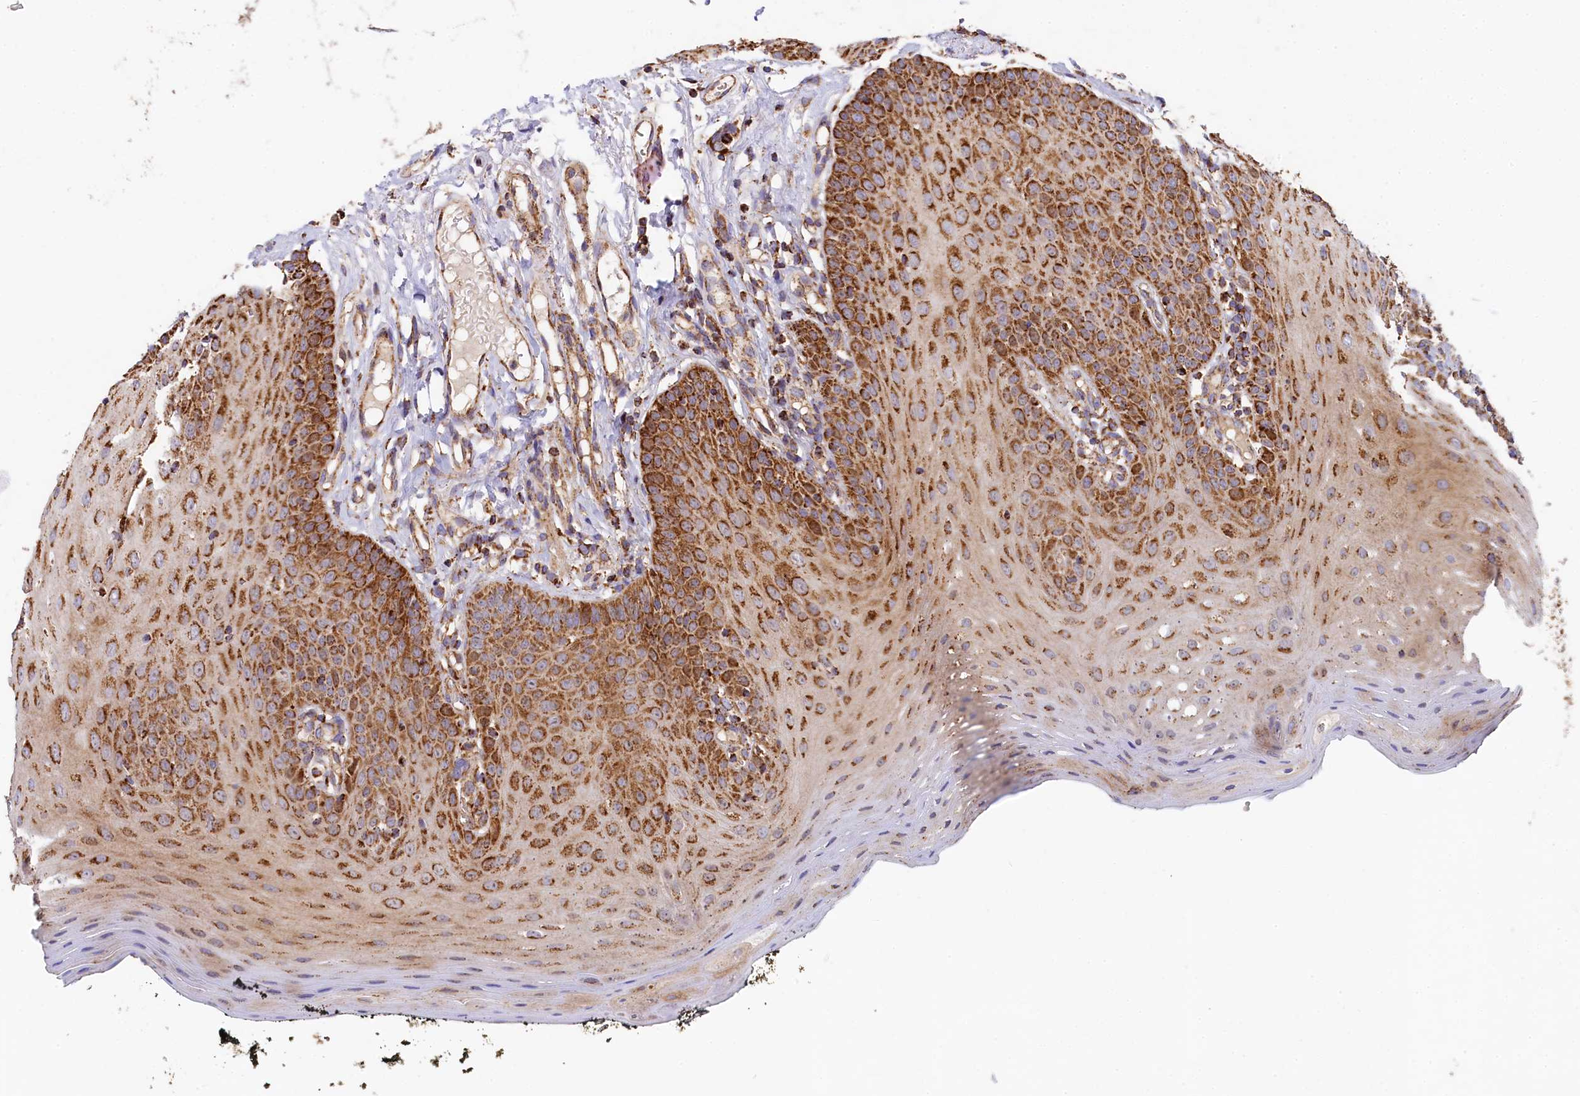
{"staining": {"intensity": "strong", "quantity": ">75%", "location": "cytoplasmic/membranous"}, "tissue": "oral mucosa", "cell_type": "Squamous epithelial cells", "image_type": "normal", "snomed": [{"axis": "morphology", "description": "Normal tissue, NOS"}, {"axis": "topography", "description": "Oral tissue"}], "caption": "Squamous epithelial cells demonstrate strong cytoplasmic/membranous expression in approximately >75% of cells in normal oral mucosa. The protein of interest is stained brown, and the nuclei are stained in blue (DAB (3,3'-diaminobenzidine) IHC with brightfield microscopy, high magnification).", "gene": "CLYBL", "patient": {"sex": "male", "age": 74}}